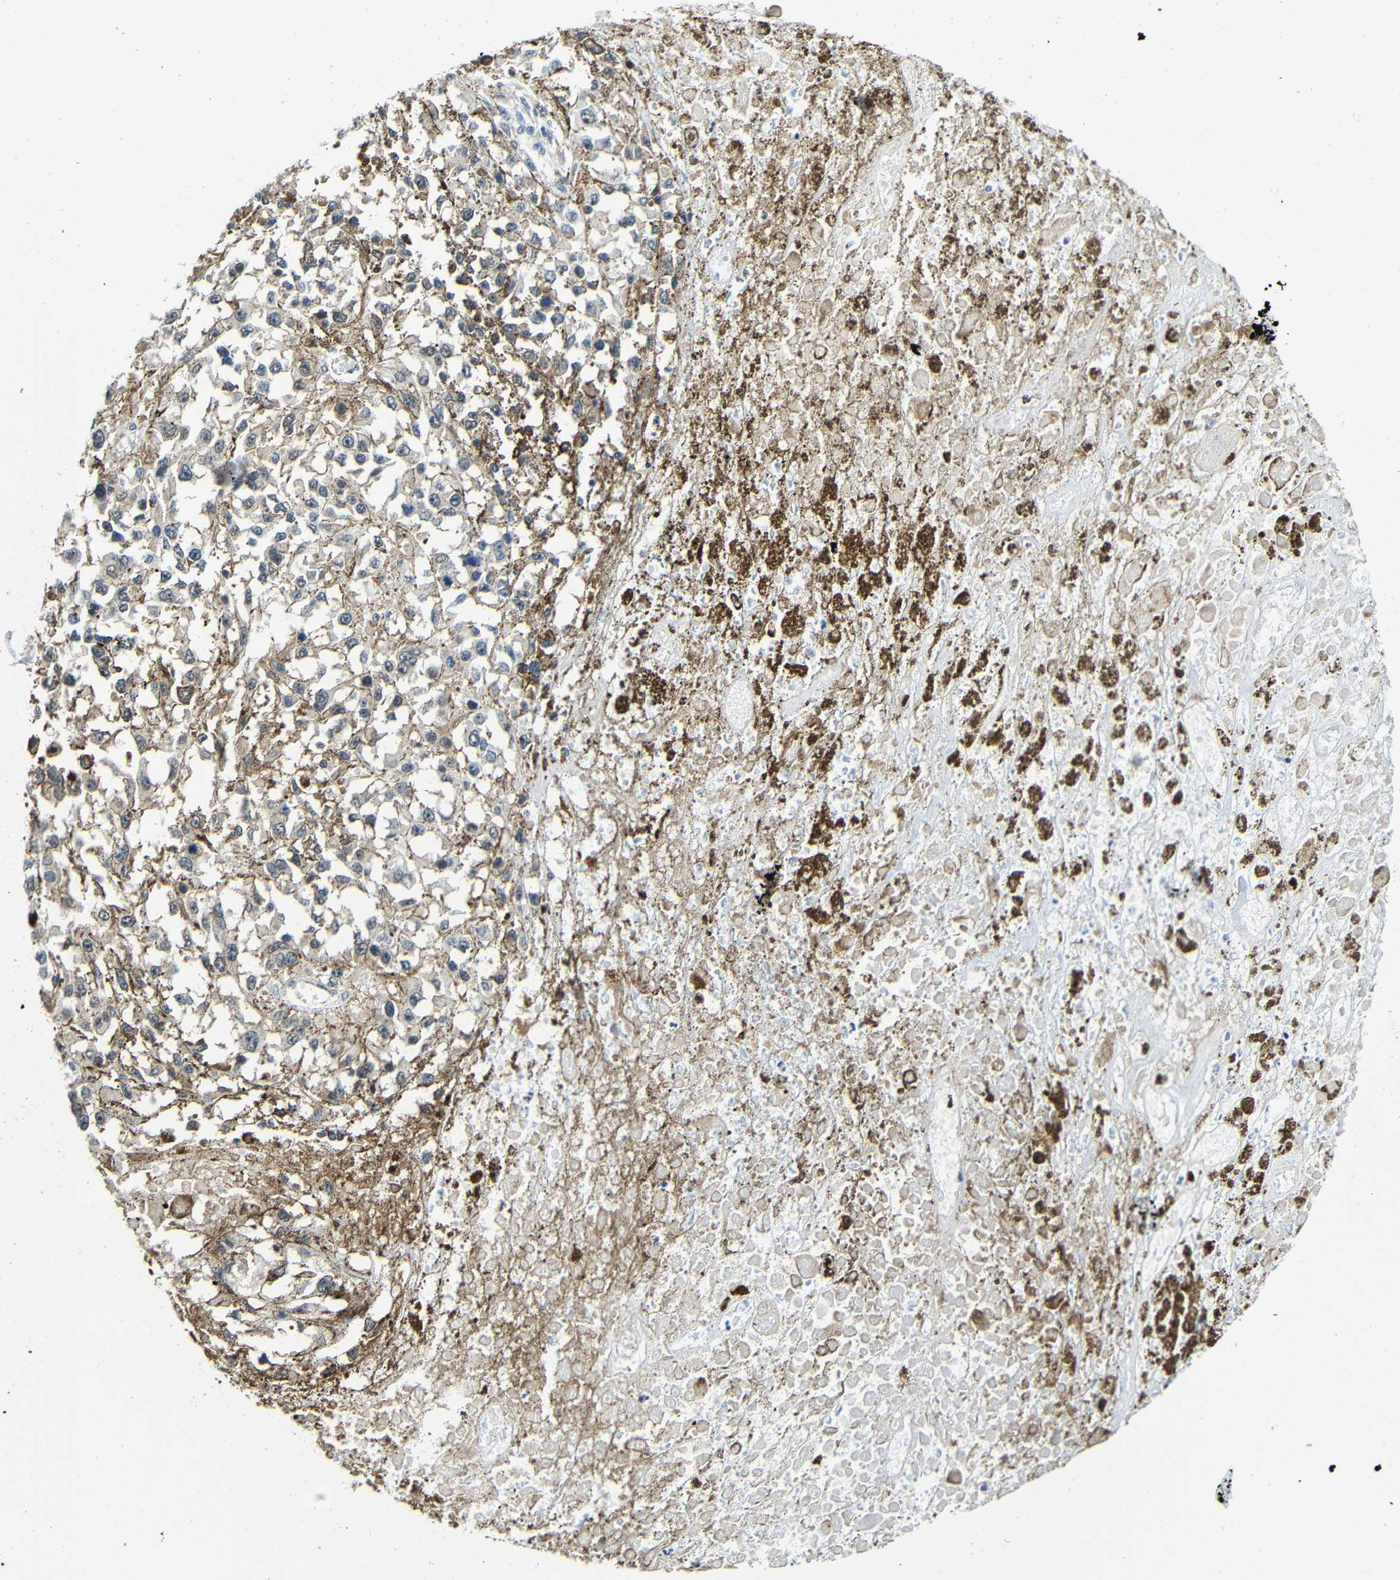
{"staining": {"intensity": "weak", "quantity": ">75%", "location": "cytoplasmic/membranous"}, "tissue": "melanoma", "cell_type": "Tumor cells", "image_type": "cancer", "snomed": [{"axis": "morphology", "description": "Malignant melanoma, Metastatic site"}, {"axis": "topography", "description": "Lymph node"}], "caption": "Malignant melanoma (metastatic site) was stained to show a protein in brown. There is low levels of weak cytoplasmic/membranous staining in approximately >75% of tumor cells. (brown staining indicates protein expression, while blue staining denotes nuclei).", "gene": "ADAP1", "patient": {"sex": "male", "age": 59}}